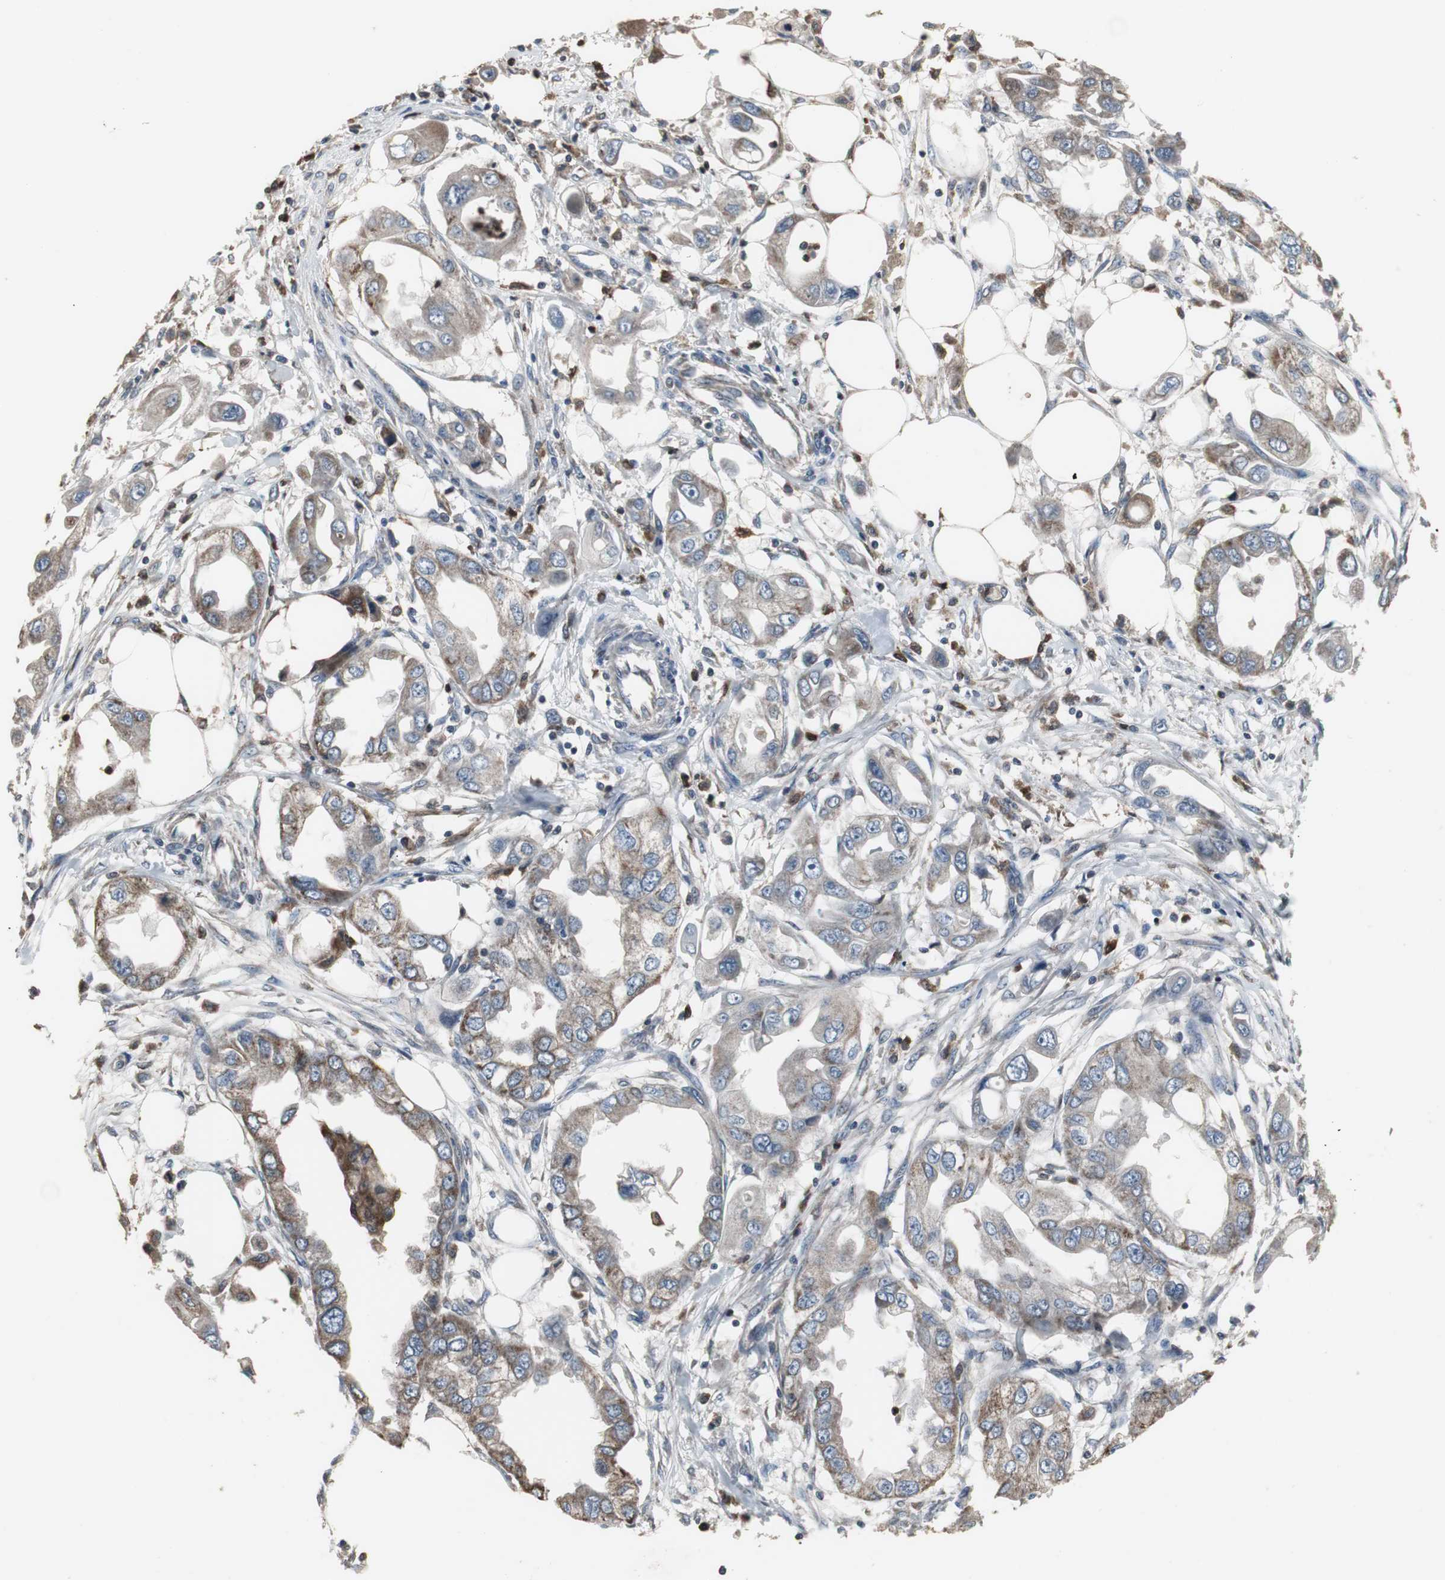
{"staining": {"intensity": "moderate", "quantity": ">75%", "location": "cytoplasmic/membranous"}, "tissue": "endometrial cancer", "cell_type": "Tumor cells", "image_type": "cancer", "snomed": [{"axis": "morphology", "description": "Adenocarcinoma, NOS"}, {"axis": "topography", "description": "Endometrium"}], "caption": "High-magnification brightfield microscopy of adenocarcinoma (endometrial) stained with DAB (3,3'-diaminobenzidine) (brown) and counterstained with hematoxylin (blue). tumor cells exhibit moderate cytoplasmic/membranous staining is present in approximately>75% of cells.", "gene": "NCF2", "patient": {"sex": "female", "age": 67}}